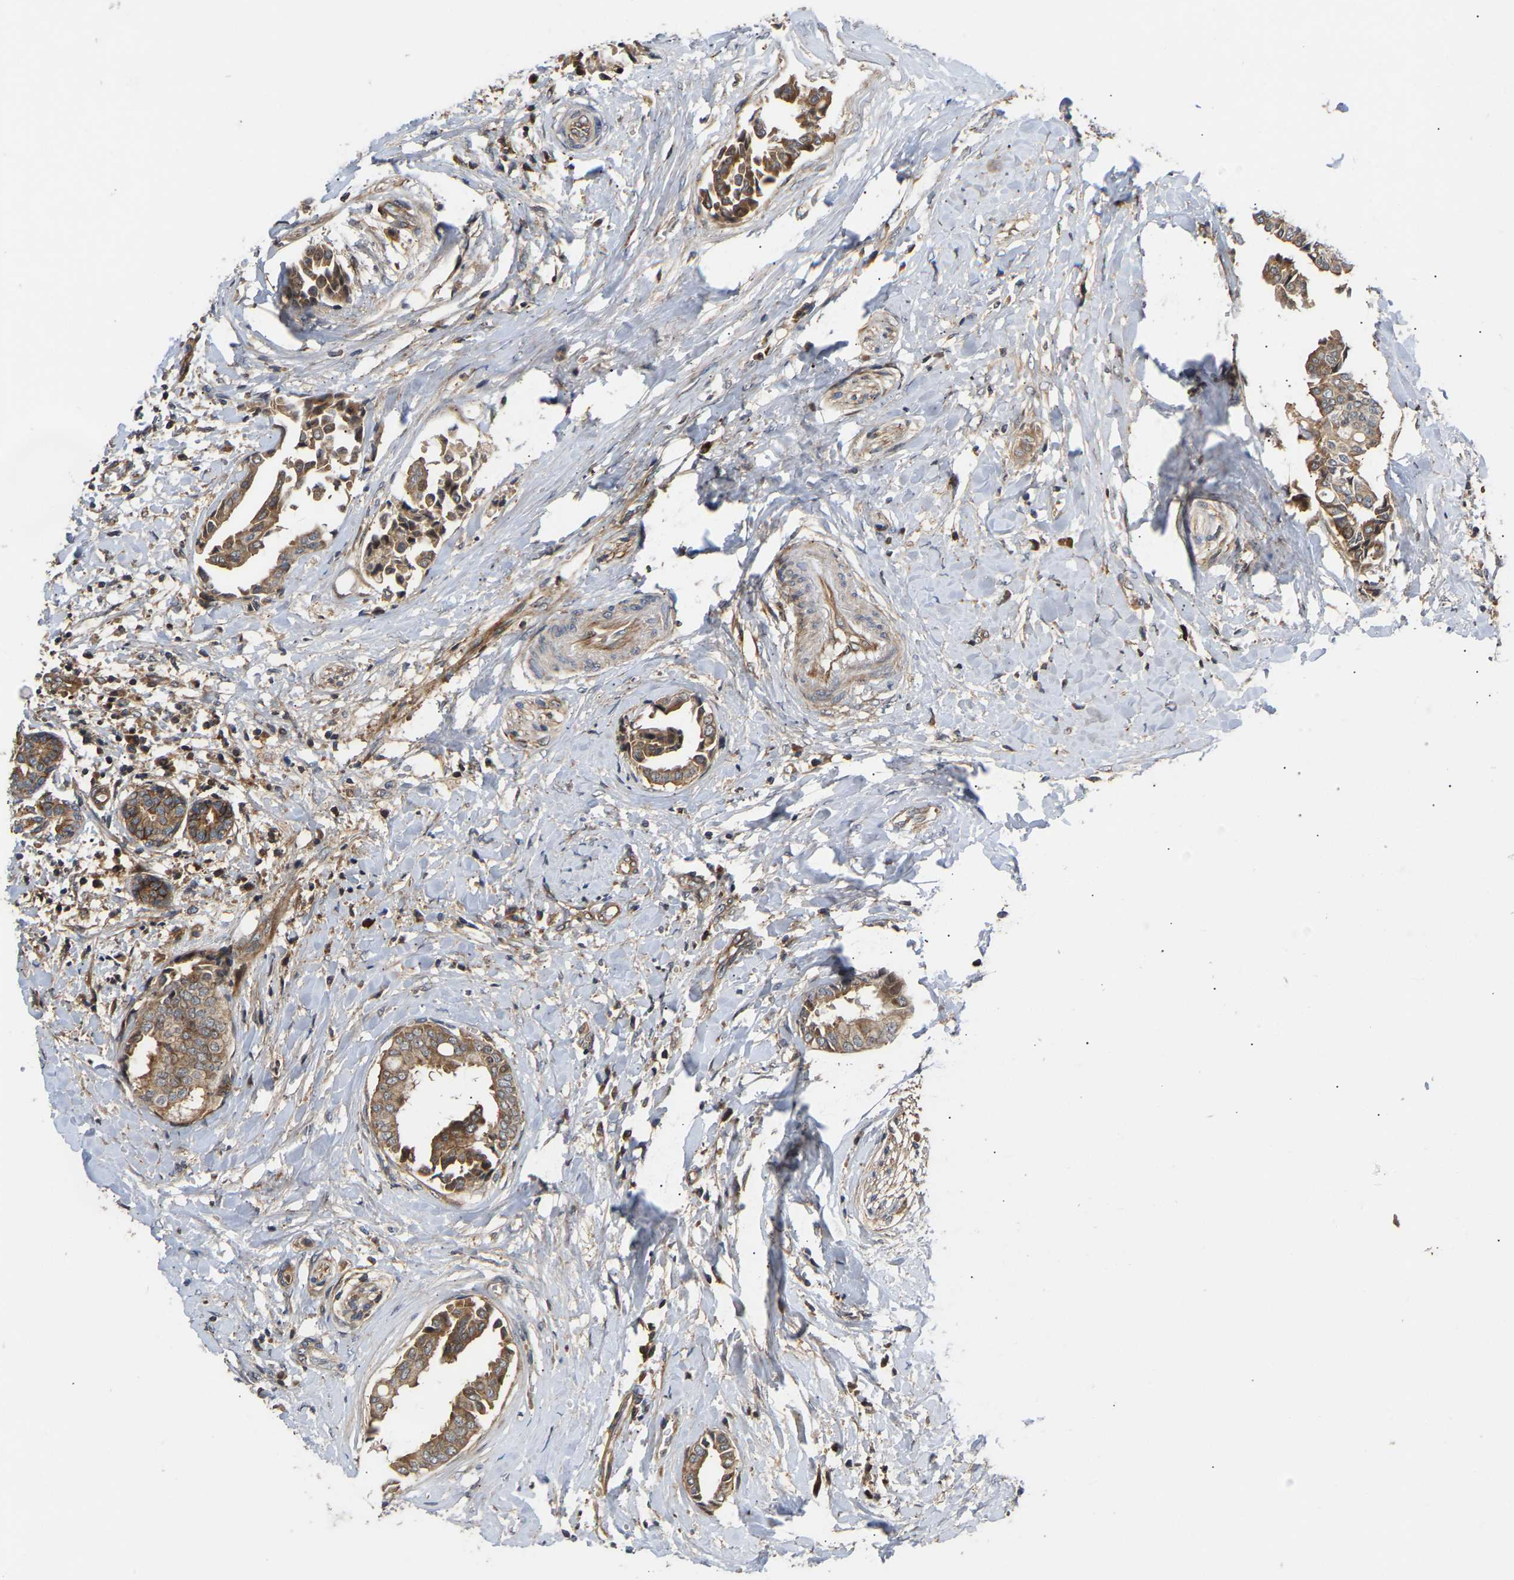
{"staining": {"intensity": "moderate", "quantity": ">75%", "location": "cytoplasmic/membranous"}, "tissue": "head and neck cancer", "cell_type": "Tumor cells", "image_type": "cancer", "snomed": [{"axis": "morphology", "description": "Adenocarcinoma, NOS"}, {"axis": "topography", "description": "Salivary gland"}, {"axis": "topography", "description": "Head-Neck"}], "caption": "Immunohistochemistry (IHC) micrograph of neoplastic tissue: human head and neck cancer (adenocarcinoma) stained using immunohistochemistry reveals medium levels of moderate protein expression localized specifically in the cytoplasmic/membranous of tumor cells, appearing as a cytoplasmic/membranous brown color.", "gene": "STAU1", "patient": {"sex": "female", "age": 59}}